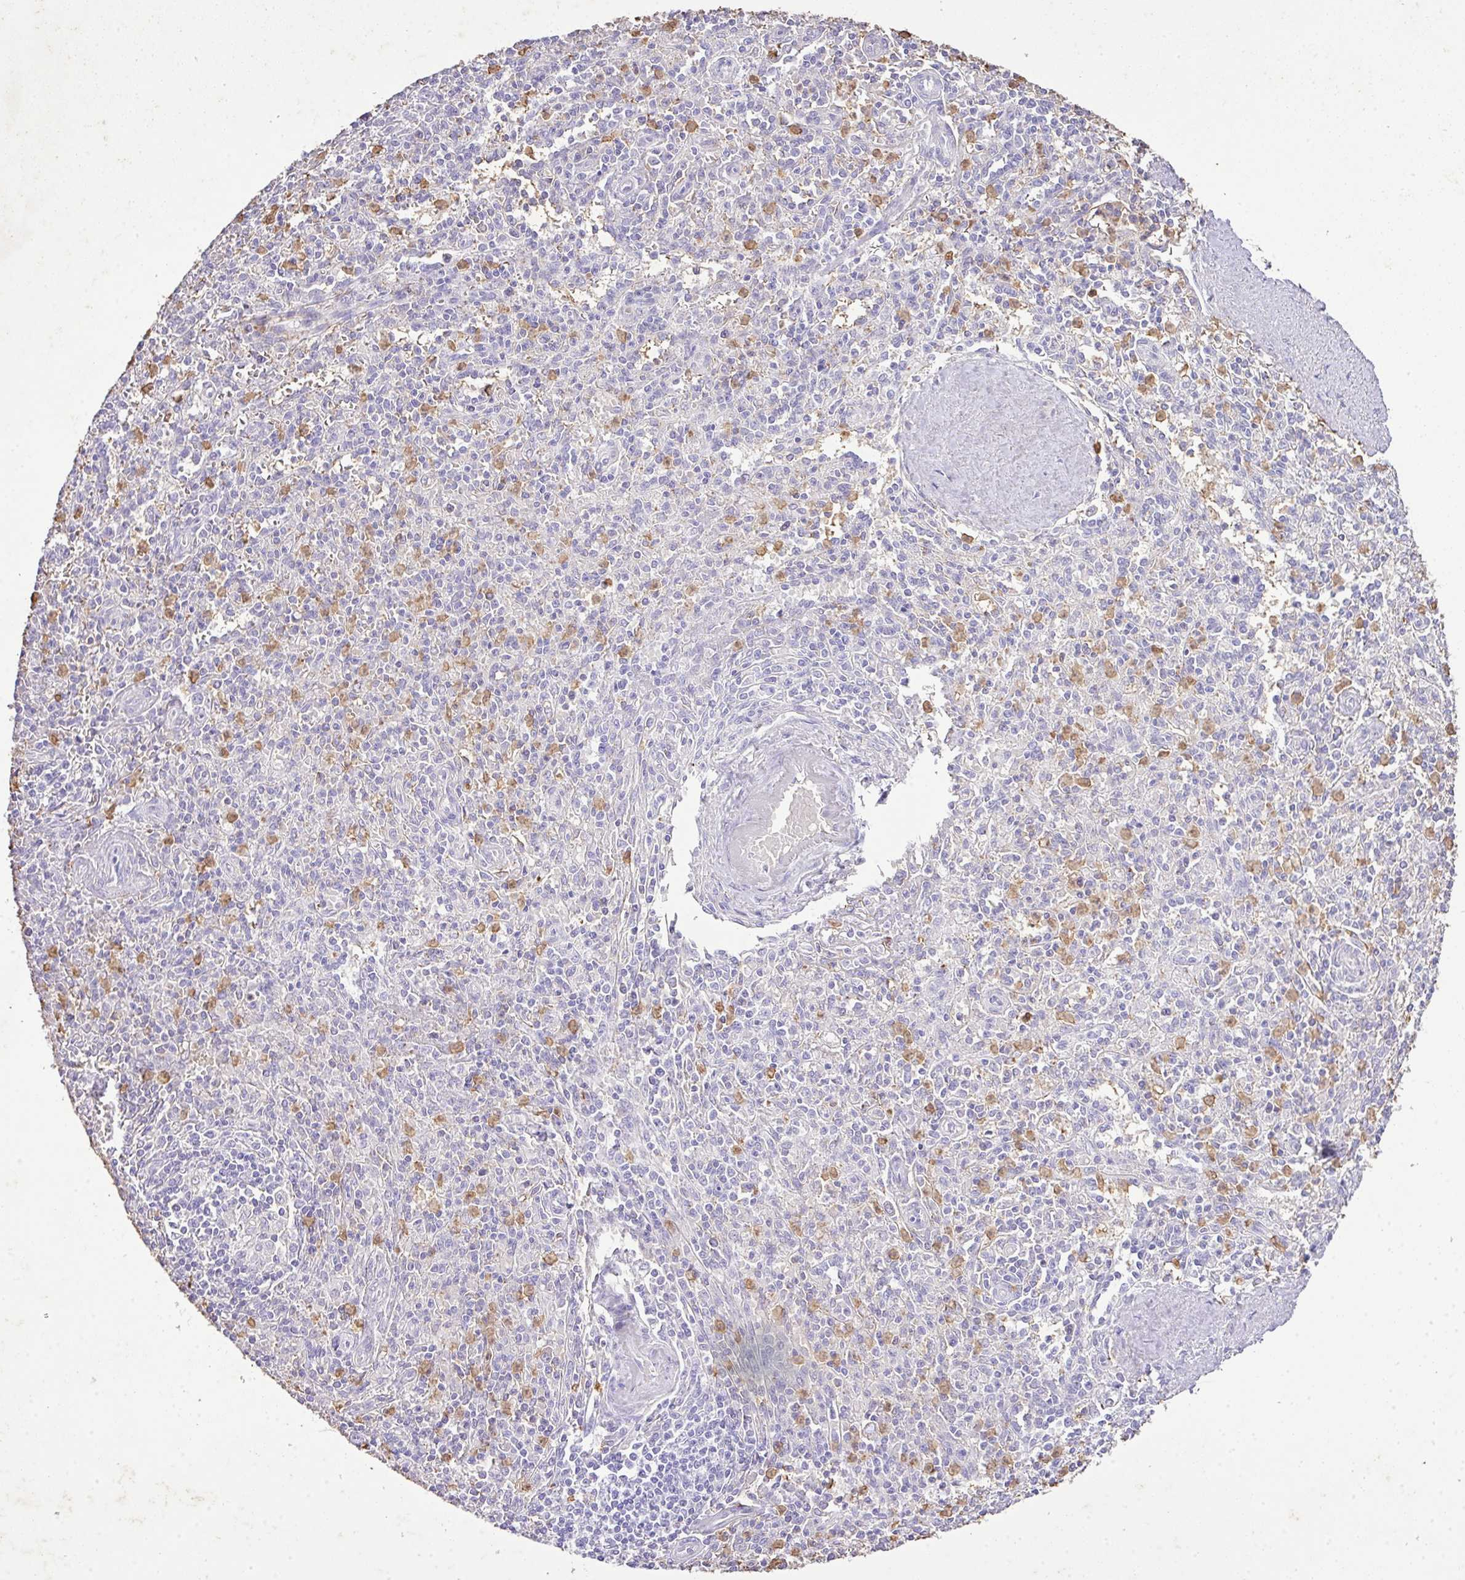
{"staining": {"intensity": "moderate", "quantity": "<25%", "location": "cytoplasmic/membranous"}, "tissue": "spleen", "cell_type": "Cells in red pulp", "image_type": "normal", "snomed": [{"axis": "morphology", "description": "Normal tissue, NOS"}, {"axis": "topography", "description": "Spleen"}], "caption": "Immunohistochemistry image of benign spleen: human spleen stained using immunohistochemistry exhibits low levels of moderate protein expression localized specifically in the cytoplasmic/membranous of cells in red pulp, appearing as a cytoplasmic/membranous brown color.", "gene": "KCNJ11", "patient": {"sex": "female", "age": 70}}